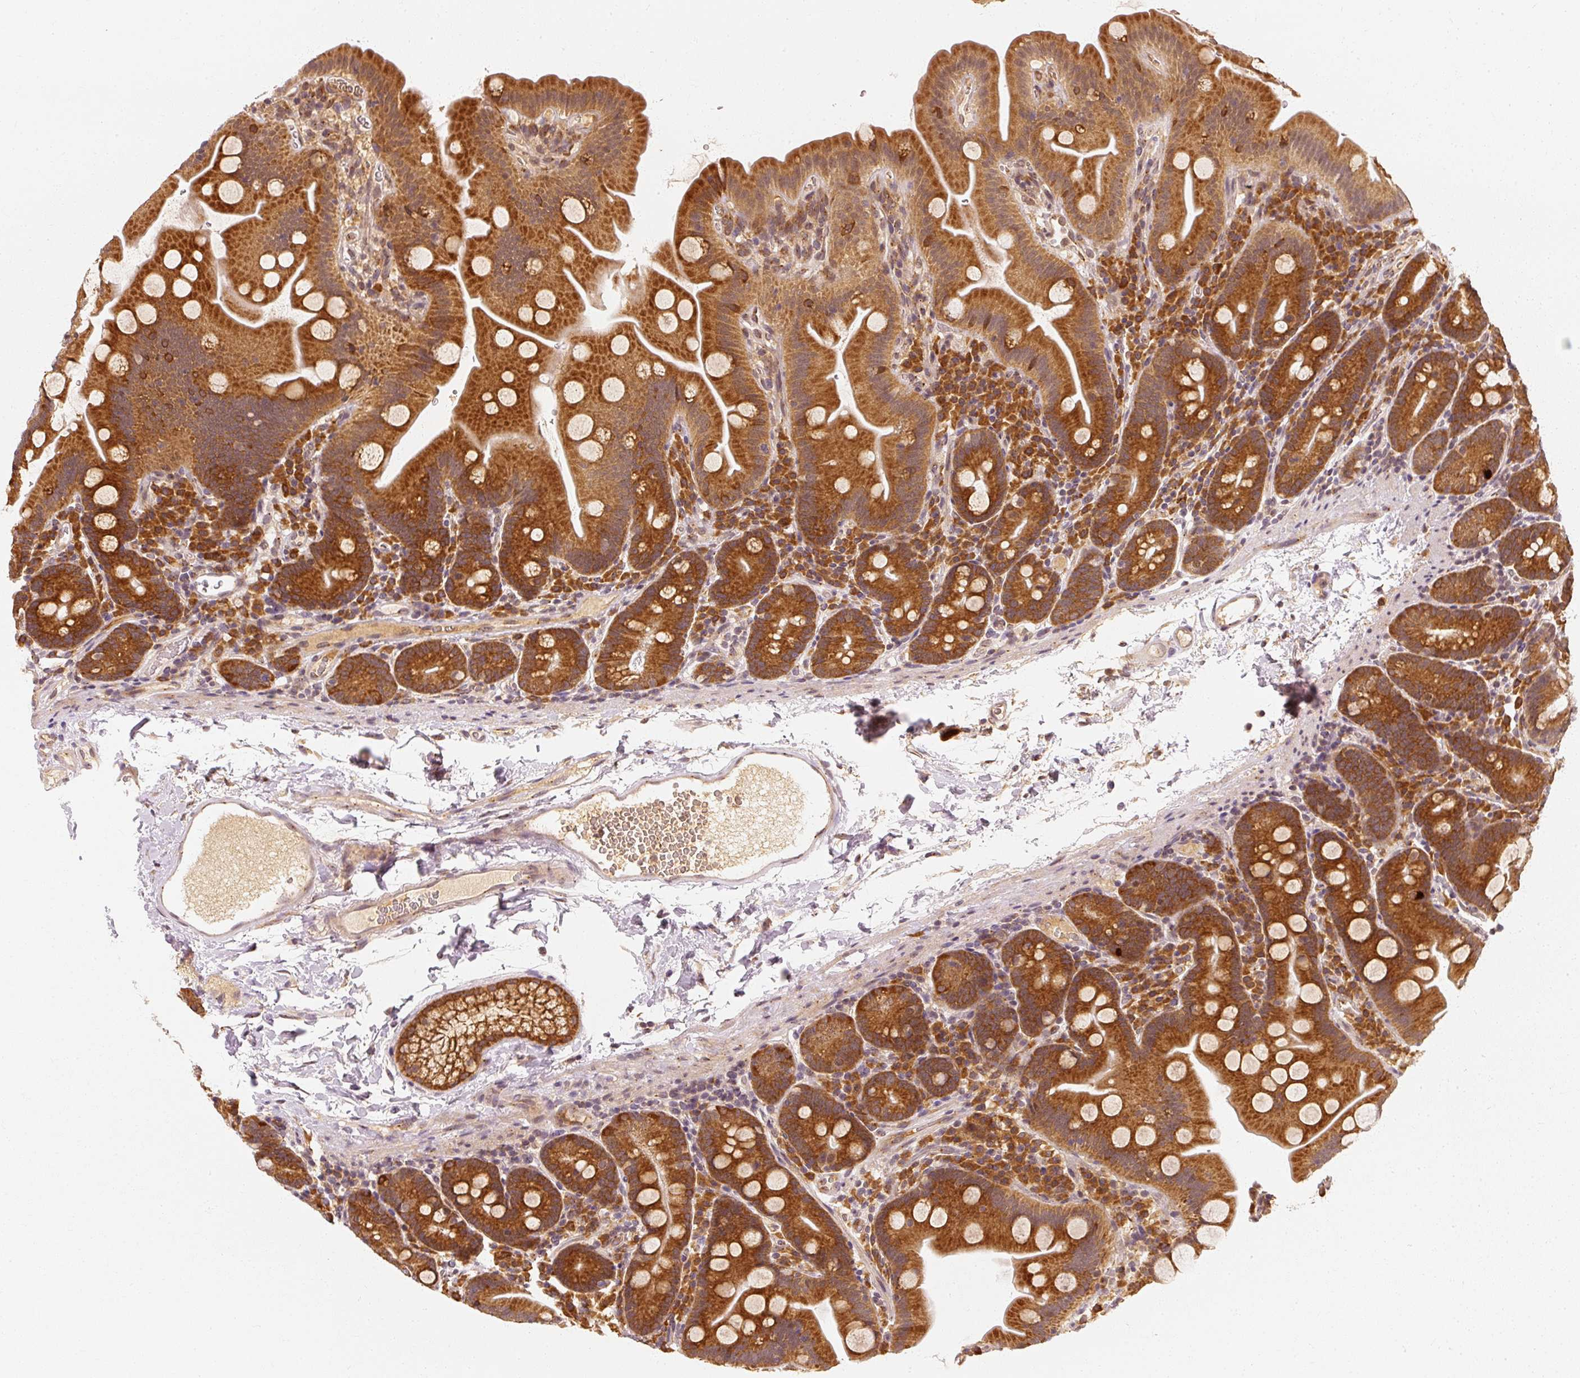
{"staining": {"intensity": "strong", "quantity": ">75%", "location": "cytoplasmic/membranous"}, "tissue": "small intestine", "cell_type": "Glandular cells", "image_type": "normal", "snomed": [{"axis": "morphology", "description": "Normal tissue, NOS"}, {"axis": "topography", "description": "Small intestine"}], "caption": "The immunohistochemical stain highlights strong cytoplasmic/membranous staining in glandular cells of unremarkable small intestine.", "gene": "EEF1A1", "patient": {"sex": "female", "age": 68}}